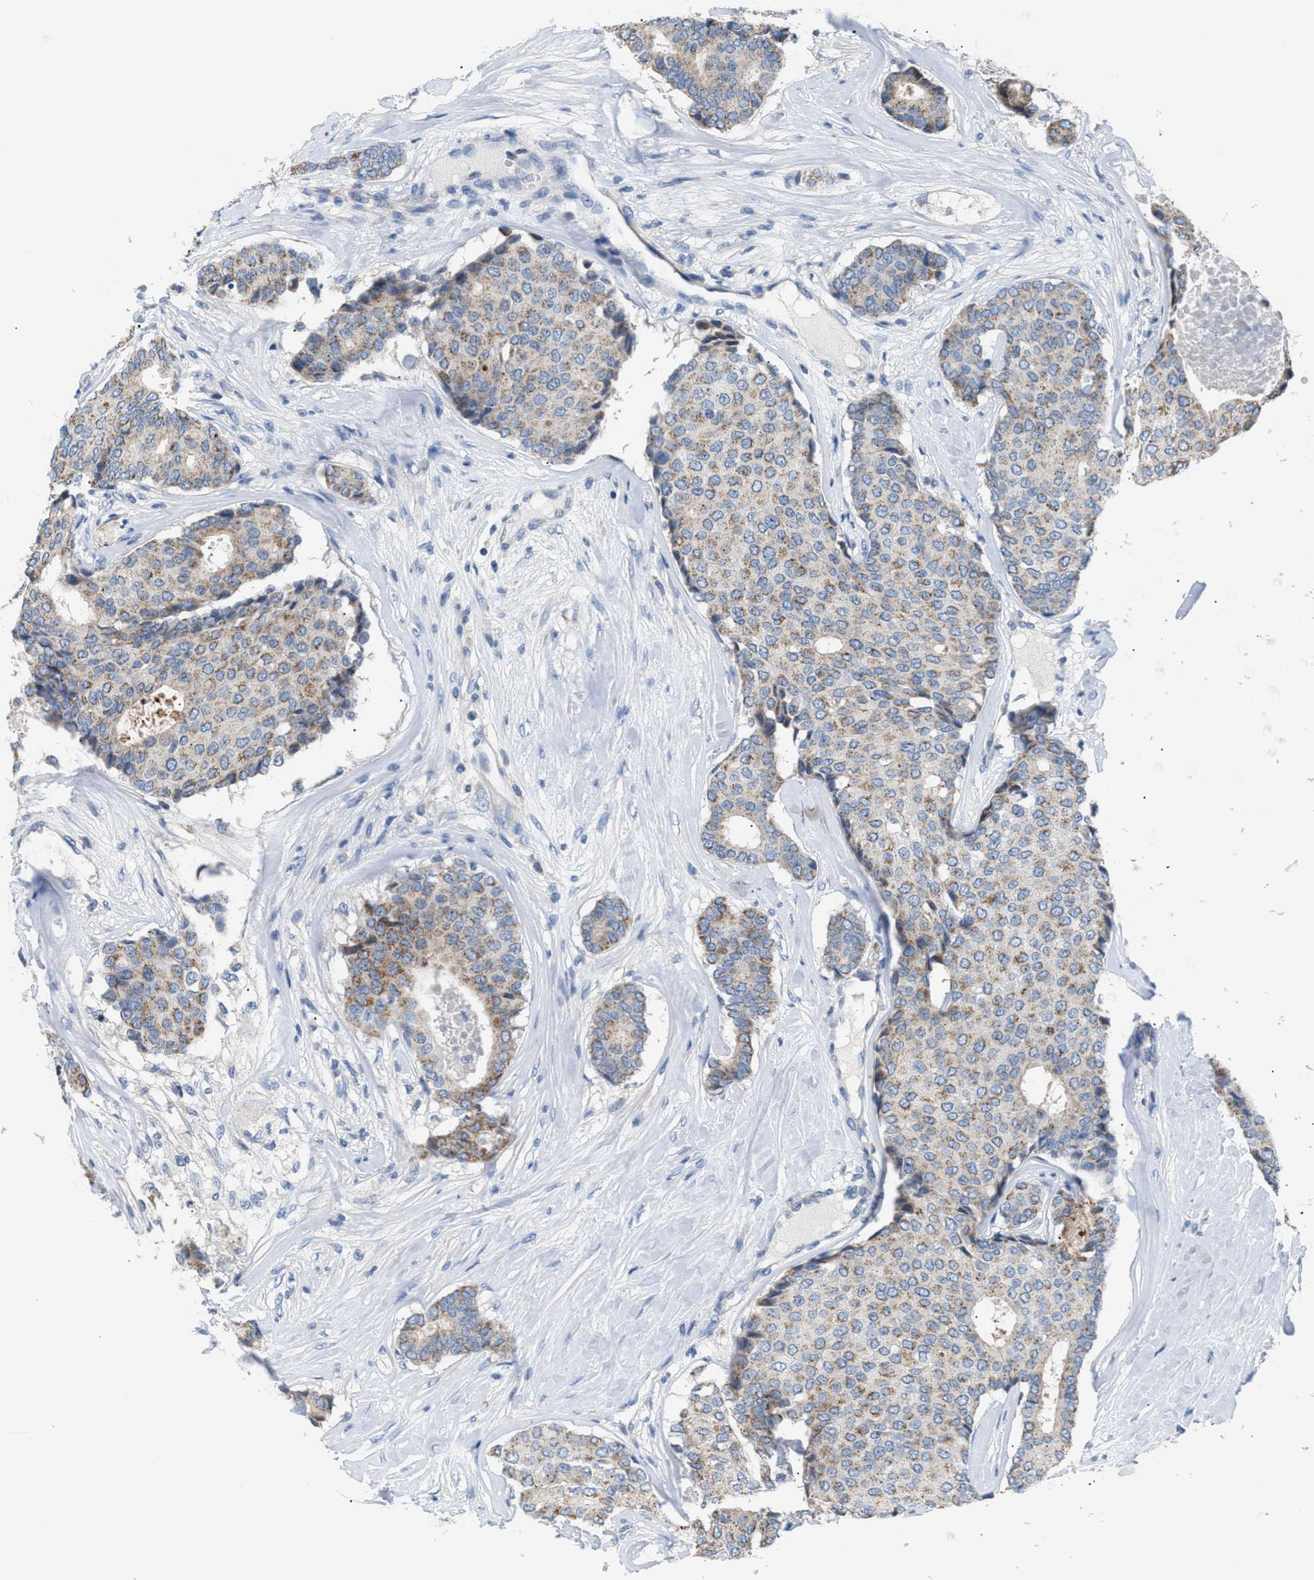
{"staining": {"intensity": "moderate", "quantity": "<25%", "location": "cytoplasmic/membranous"}, "tissue": "breast cancer", "cell_type": "Tumor cells", "image_type": "cancer", "snomed": [{"axis": "morphology", "description": "Duct carcinoma"}, {"axis": "topography", "description": "Breast"}], "caption": "The histopathology image demonstrates a brown stain indicating the presence of a protein in the cytoplasmic/membranous of tumor cells in breast cancer (infiltrating ductal carcinoma). The protein of interest is shown in brown color, while the nuclei are stained blue.", "gene": "ILDR1", "patient": {"sex": "female", "age": 75}}